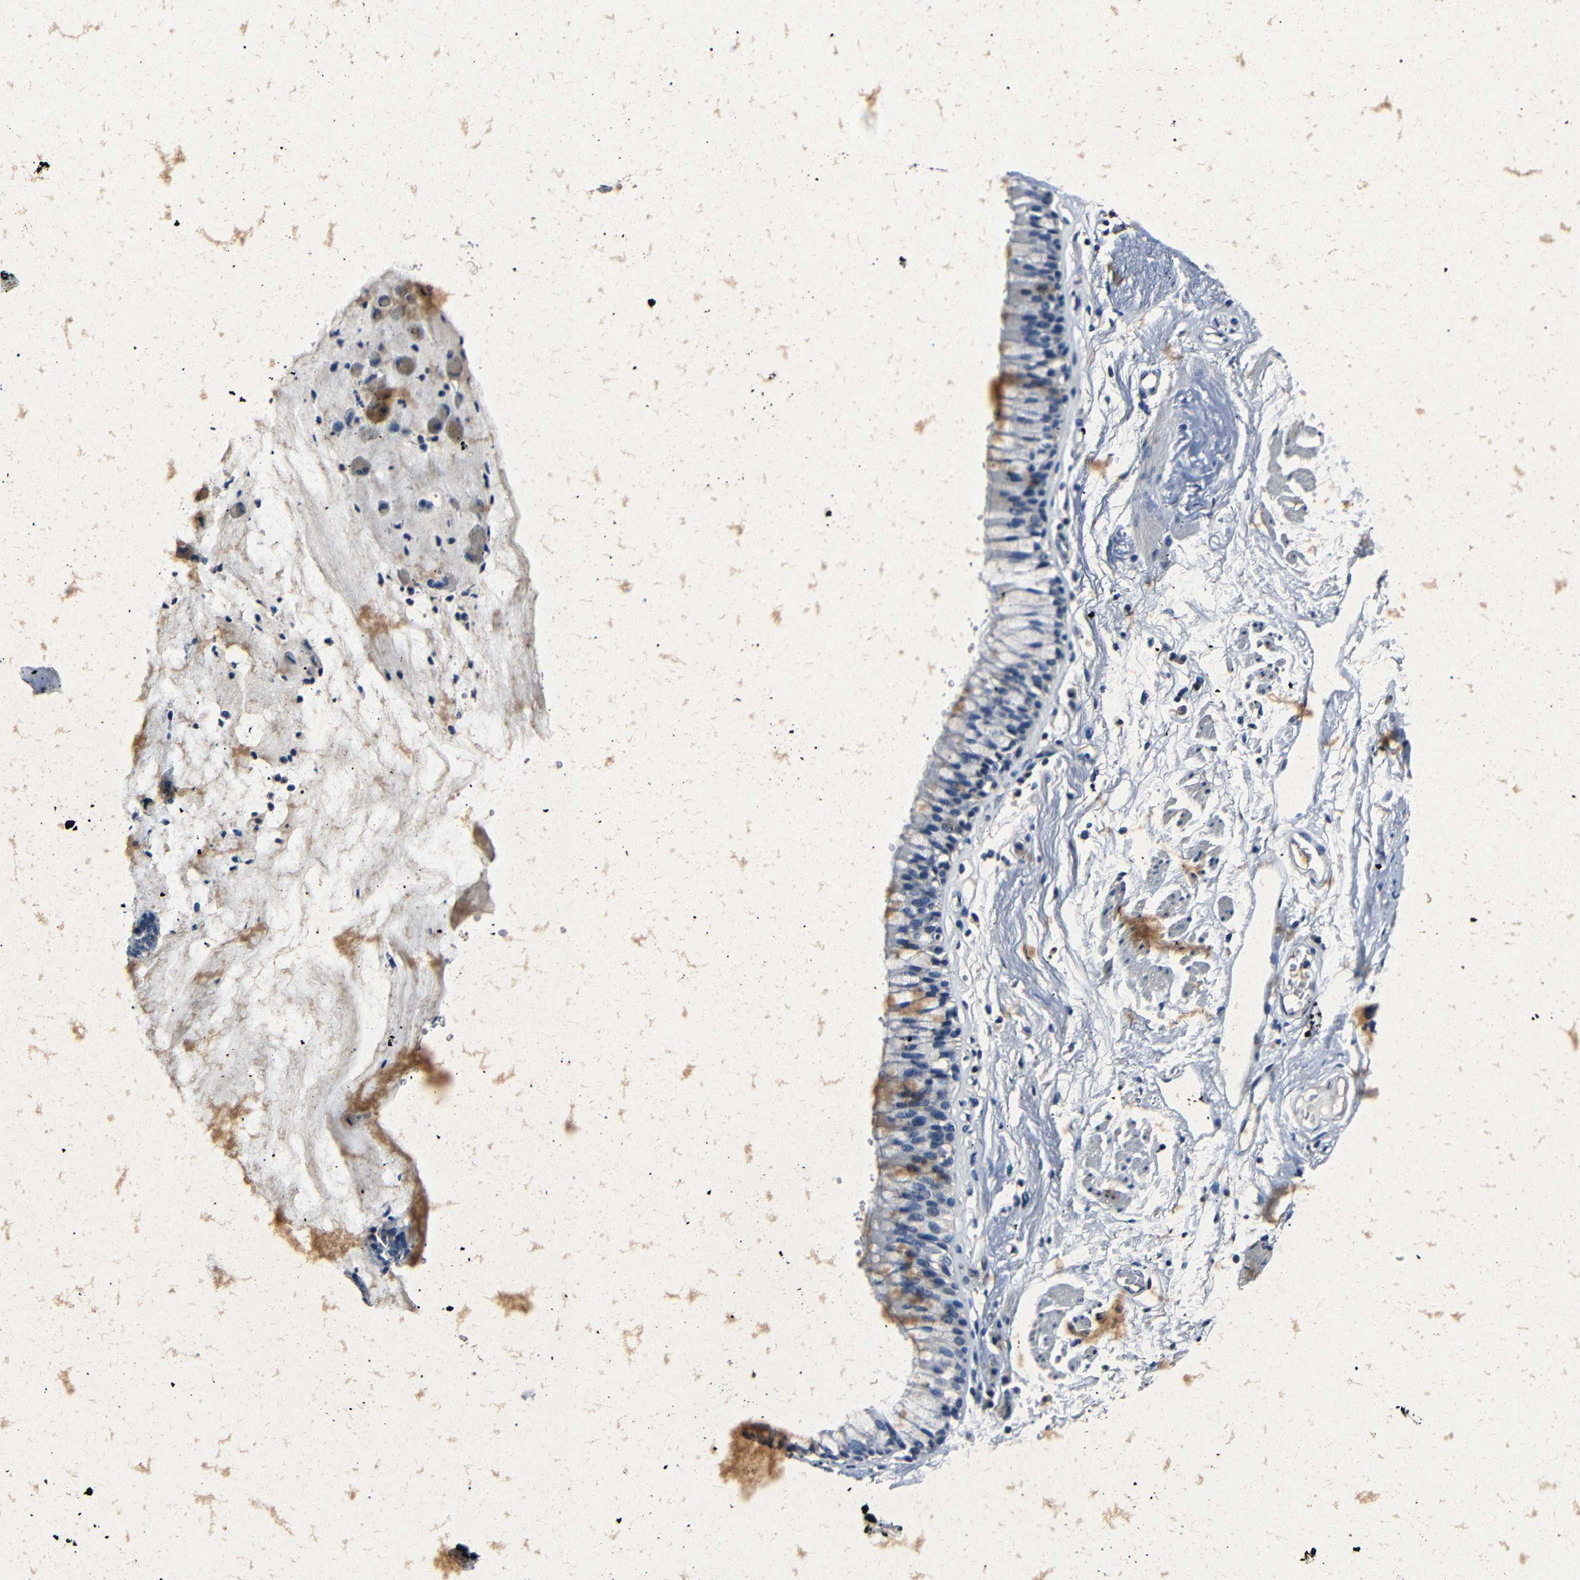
{"staining": {"intensity": "negative", "quantity": "none", "location": "none"}, "tissue": "adipose tissue", "cell_type": "Adipocytes", "image_type": "normal", "snomed": [{"axis": "morphology", "description": "Normal tissue, NOS"}, {"axis": "topography", "description": "Cartilage tissue"}, {"axis": "topography", "description": "Bronchus"}], "caption": "This micrograph is of benign adipose tissue stained with immunohistochemistry (IHC) to label a protein in brown with the nuclei are counter-stained blue. There is no expression in adipocytes.", "gene": "NCMAP", "patient": {"sex": "female", "age": 73}}